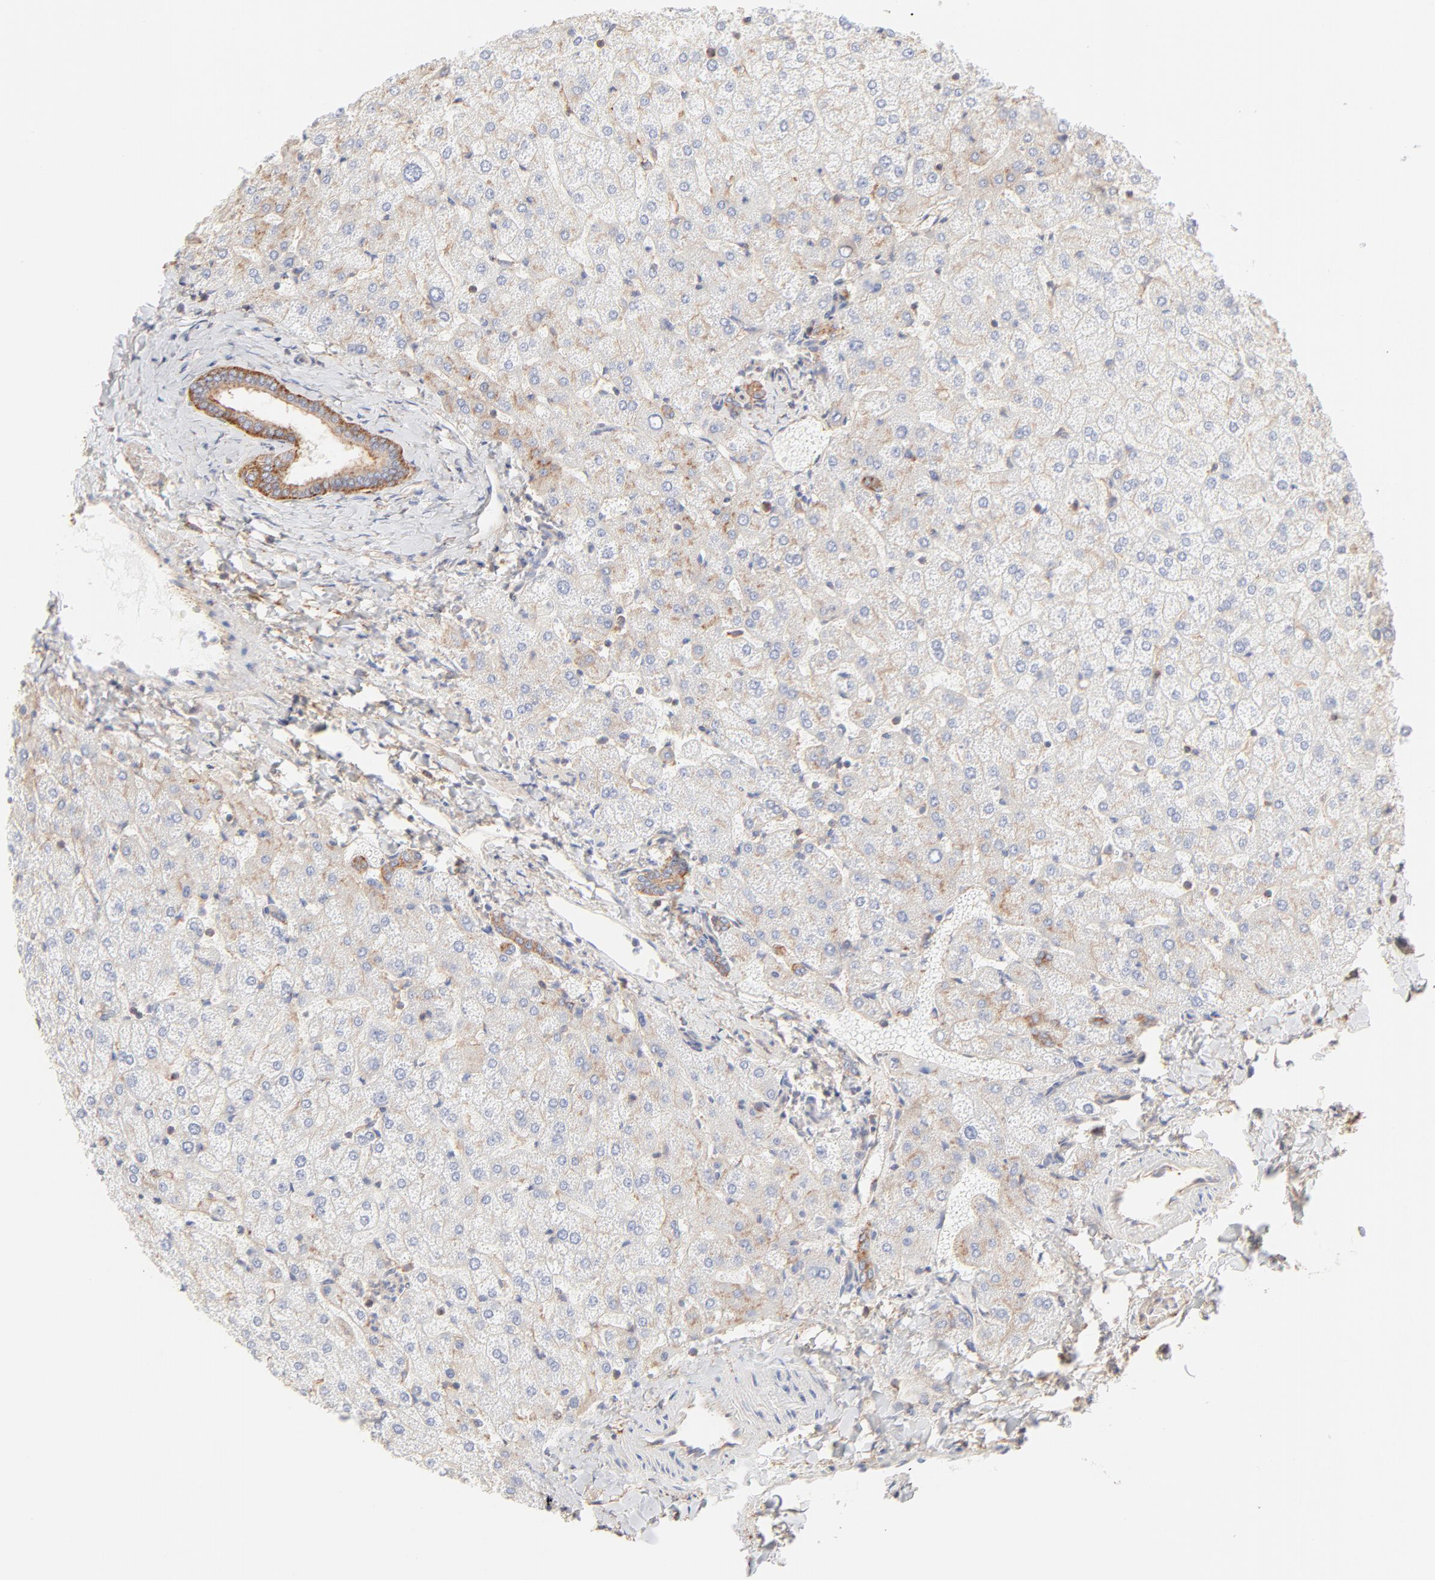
{"staining": {"intensity": "moderate", "quantity": ">75%", "location": "cytoplasmic/membranous"}, "tissue": "liver", "cell_type": "Cholangiocytes", "image_type": "normal", "snomed": [{"axis": "morphology", "description": "Normal tissue, NOS"}, {"axis": "topography", "description": "Liver"}], "caption": "Immunohistochemical staining of unremarkable human liver displays >75% levels of moderate cytoplasmic/membranous protein staining in about >75% of cholangiocytes.", "gene": "CLTB", "patient": {"sex": "female", "age": 32}}